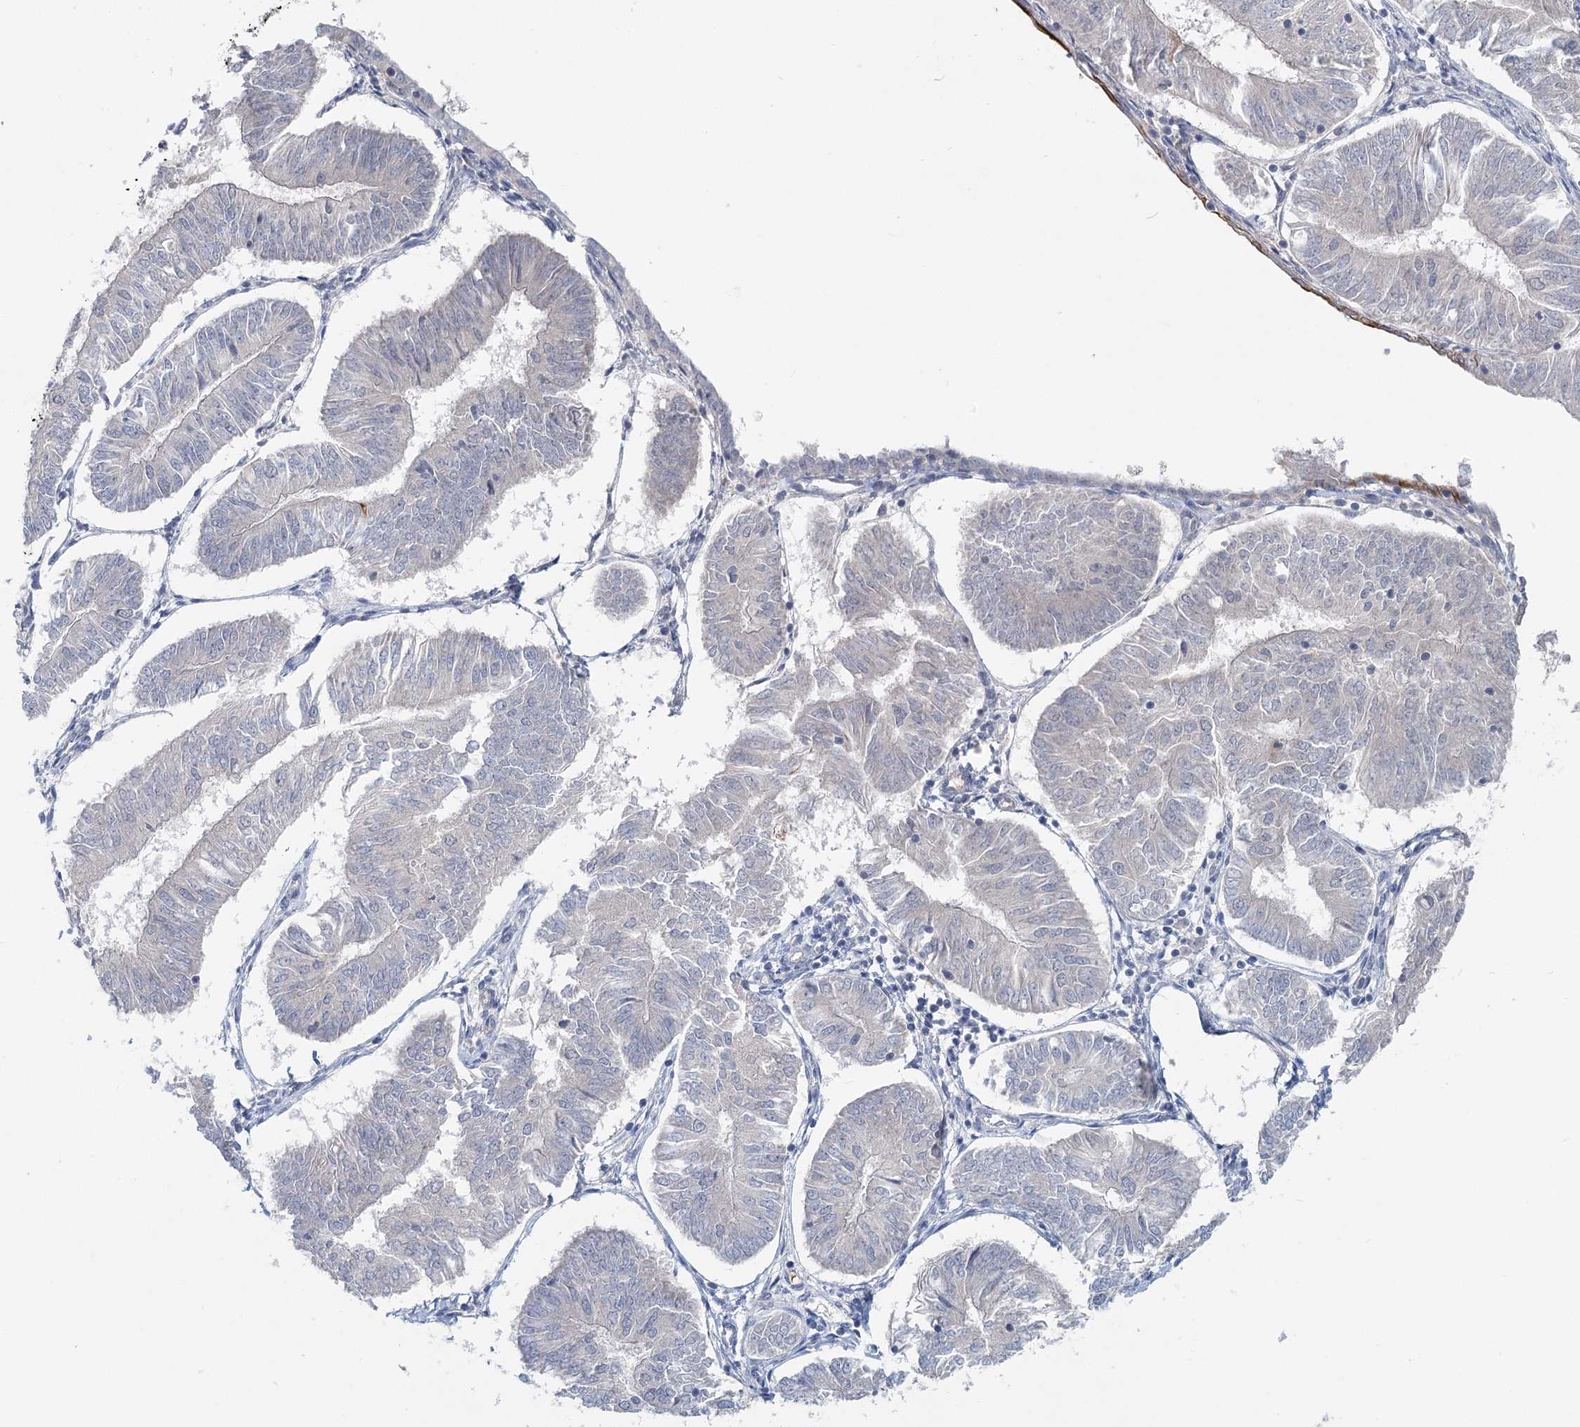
{"staining": {"intensity": "negative", "quantity": "none", "location": "none"}, "tissue": "endometrial cancer", "cell_type": "Tumor cells", "image_type": "cancer", "snomed": [{"axis": "morphology", "description": "Adenocarcinoma, NOS"}, {"axis": "topography", "description": "Endometrium"}], "caption": "Tumor cells are negative for protein expression in human endometrial cancer.", "gene": "FBXO7", "patient": {"sex": "female", "age": 58}}